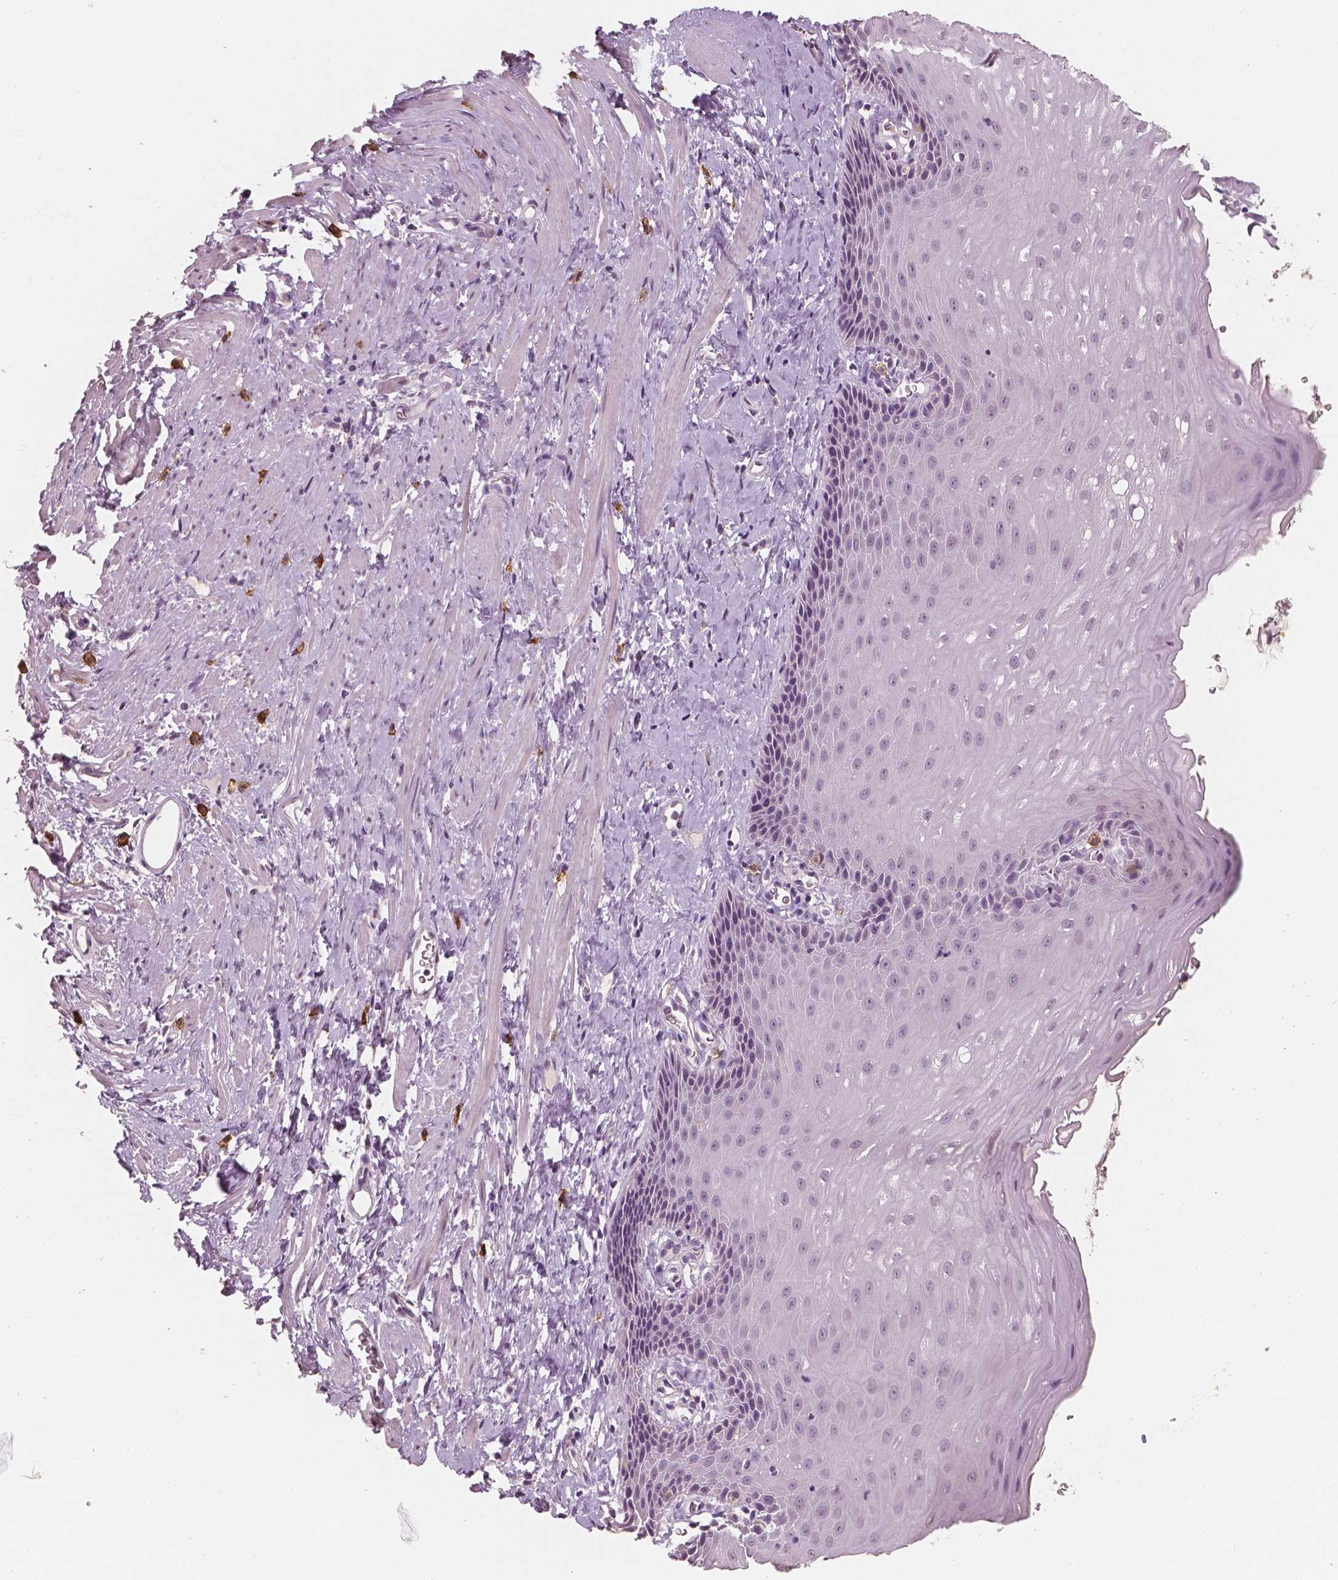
{"staining": {"intensity": "negative", "quantity": "none", "location": "none"}, "tissue": "esophagus", "cell_type": "Squamous epithelial cells", "image_type": "normal", "snomed": [{"axis": "morphology", "description": "Normal tissue, NOS"}, {"axis": "topography", "description": "Esophagus"}], "caption": "The immunohistochemistry image has no significant positivity in squamous epithelial cells of esophagus.", "gene": "KIT", "patient": {"sex": "male", "age": 64}}